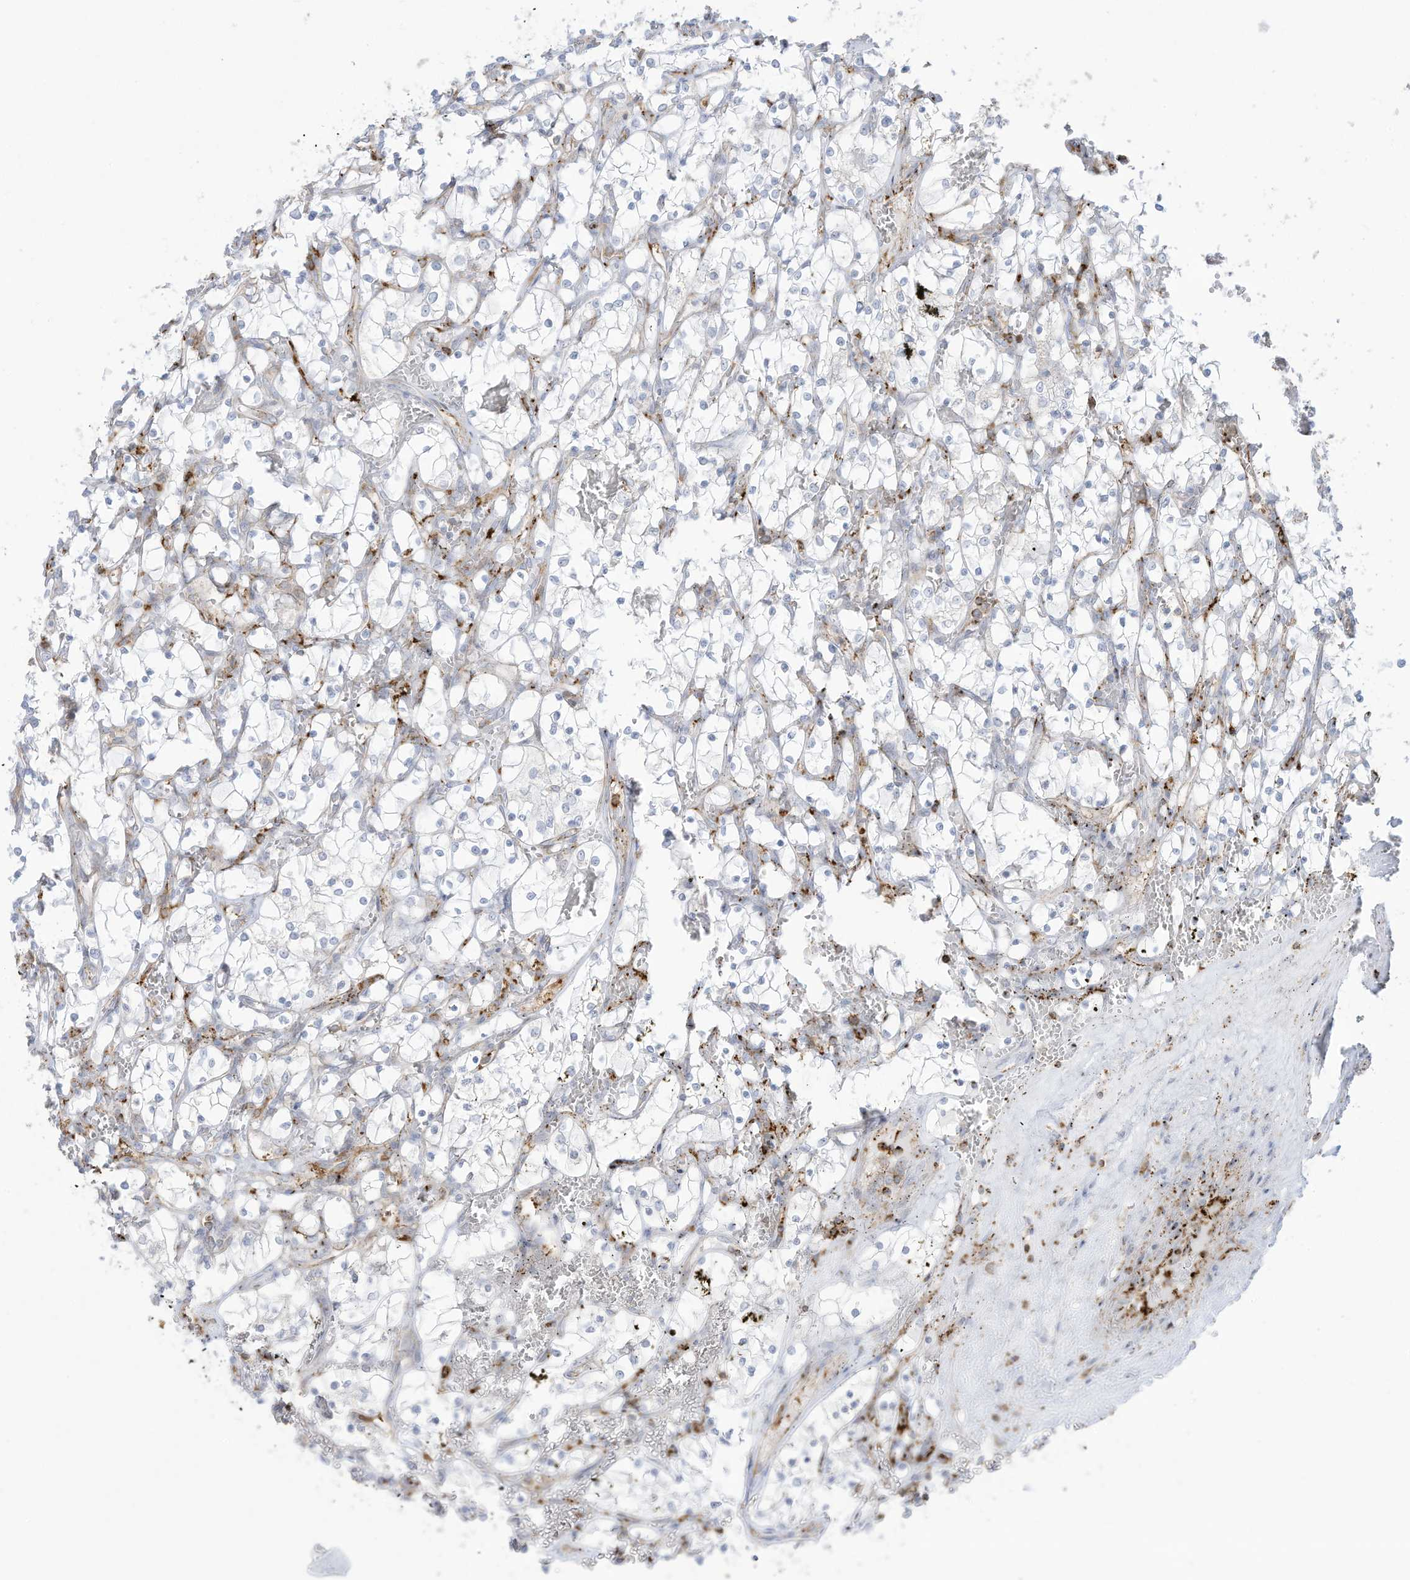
{"staining": {"intensity": "negative", "quantity": "none", "location": "none"}, "tissue": "renal cancer", "cell_type": "Tumor cells", "image_type": "cancer", "snomed": [{"axis": "morphology", "description": "Adenocarcinoma, NOS"}, {"axis": "topography", "description": "Kidney"}], "caption": "Renal adenocarcinoma stained for a protein using immunohistochemistry shows no staining tumor cells.", "gene": "THNSL2", "patient": {"sex": "female", "age": 69}}